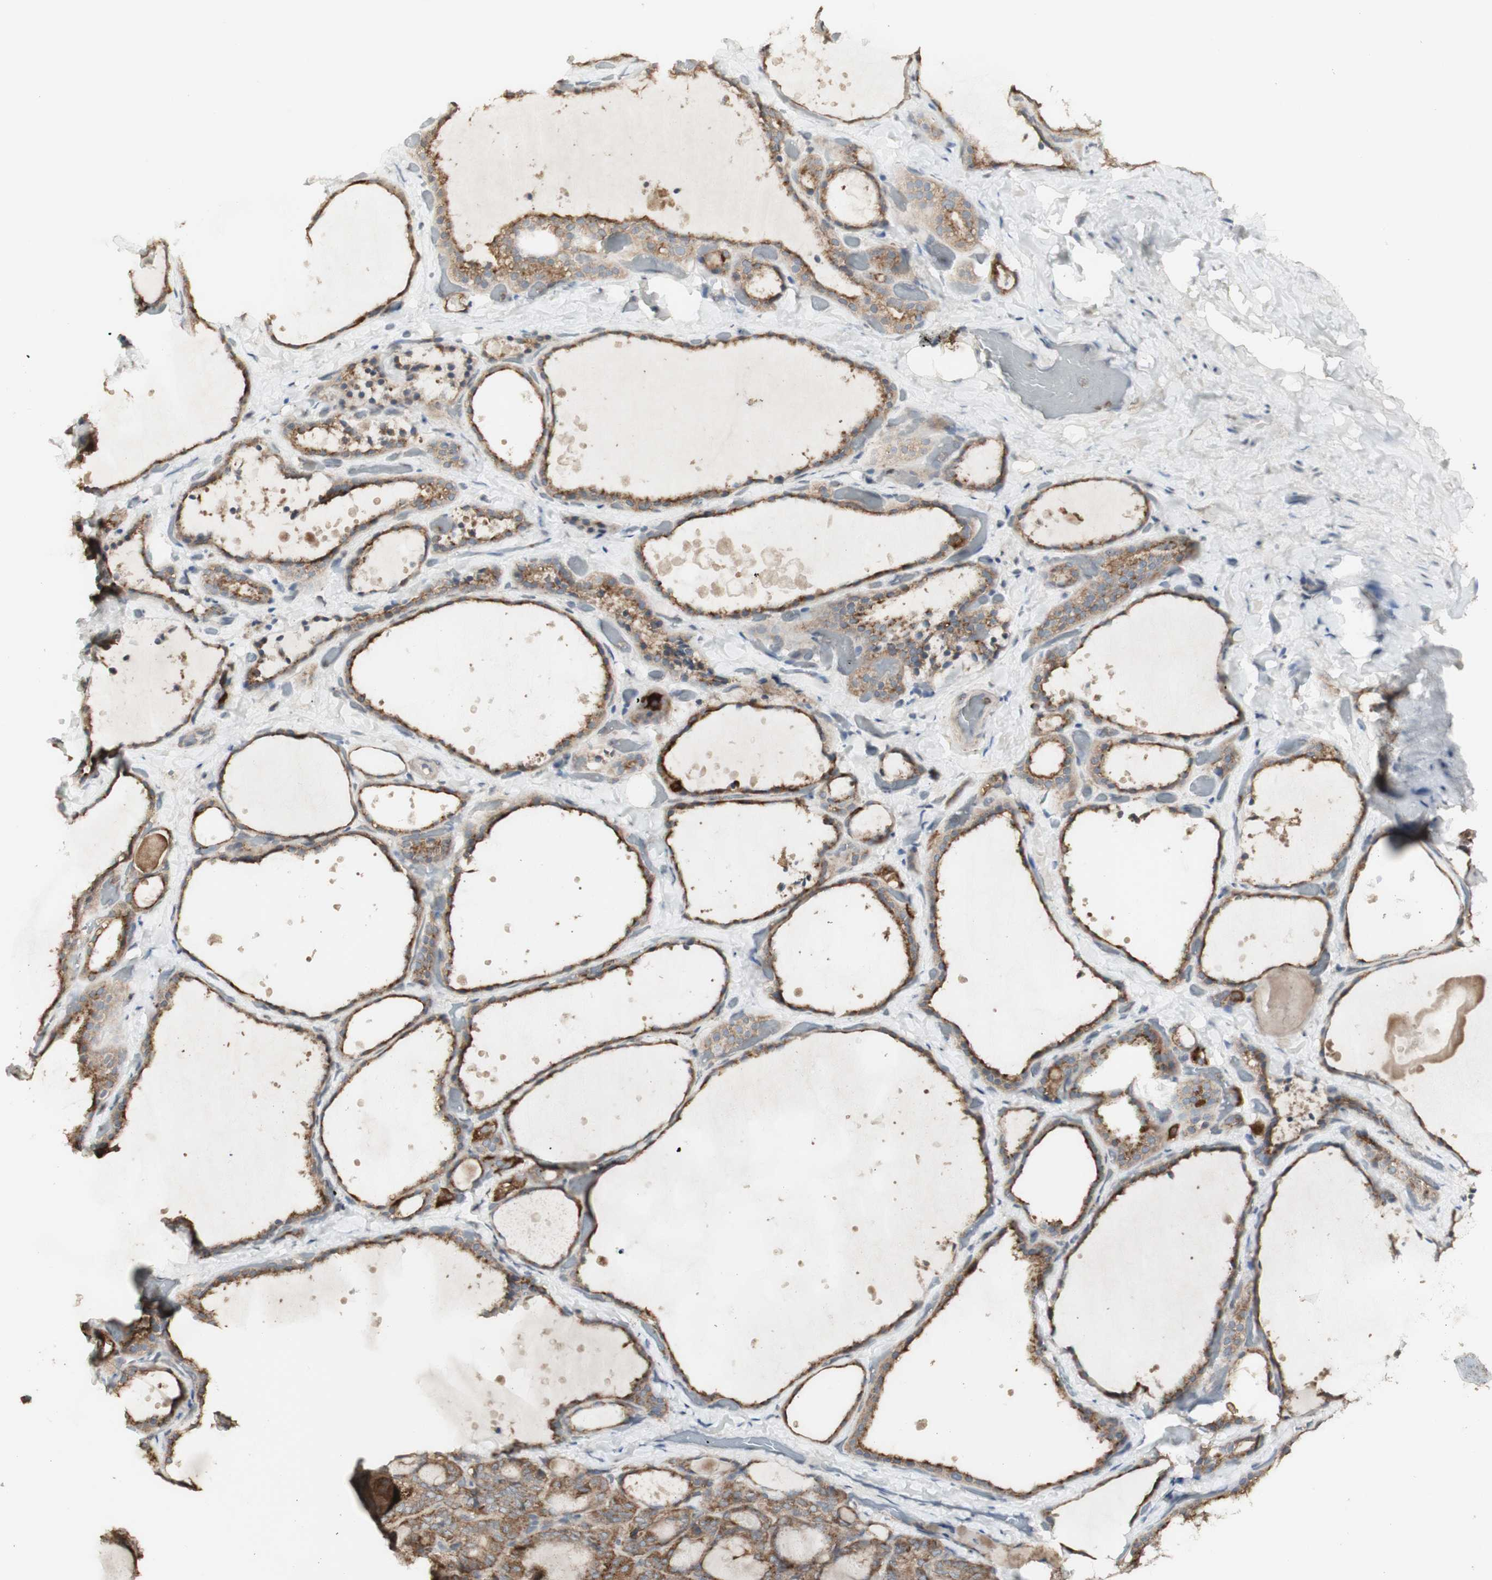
{"staining": {"intensity": "moderate", "quantity": ">75%", "location": "cytoplasmic/membranous"}, "tissue": "thyroid gland", "cell_type": "Glandular cells", "image_type": "normal", "snomed": [{"axis": "morphology", "description": "Normal tissue, NOS"}, {"axis": "topography", "description": "Thyroid gland"}], "caption": "A medium amount of moderate cytoplasmic/membranous positivity is appreciated in approximately >75% of glandular cells in unremarkable thyroid gland.", "gene": "ATP6V1E1", "patient": {"sex": "female", "age": 44}}